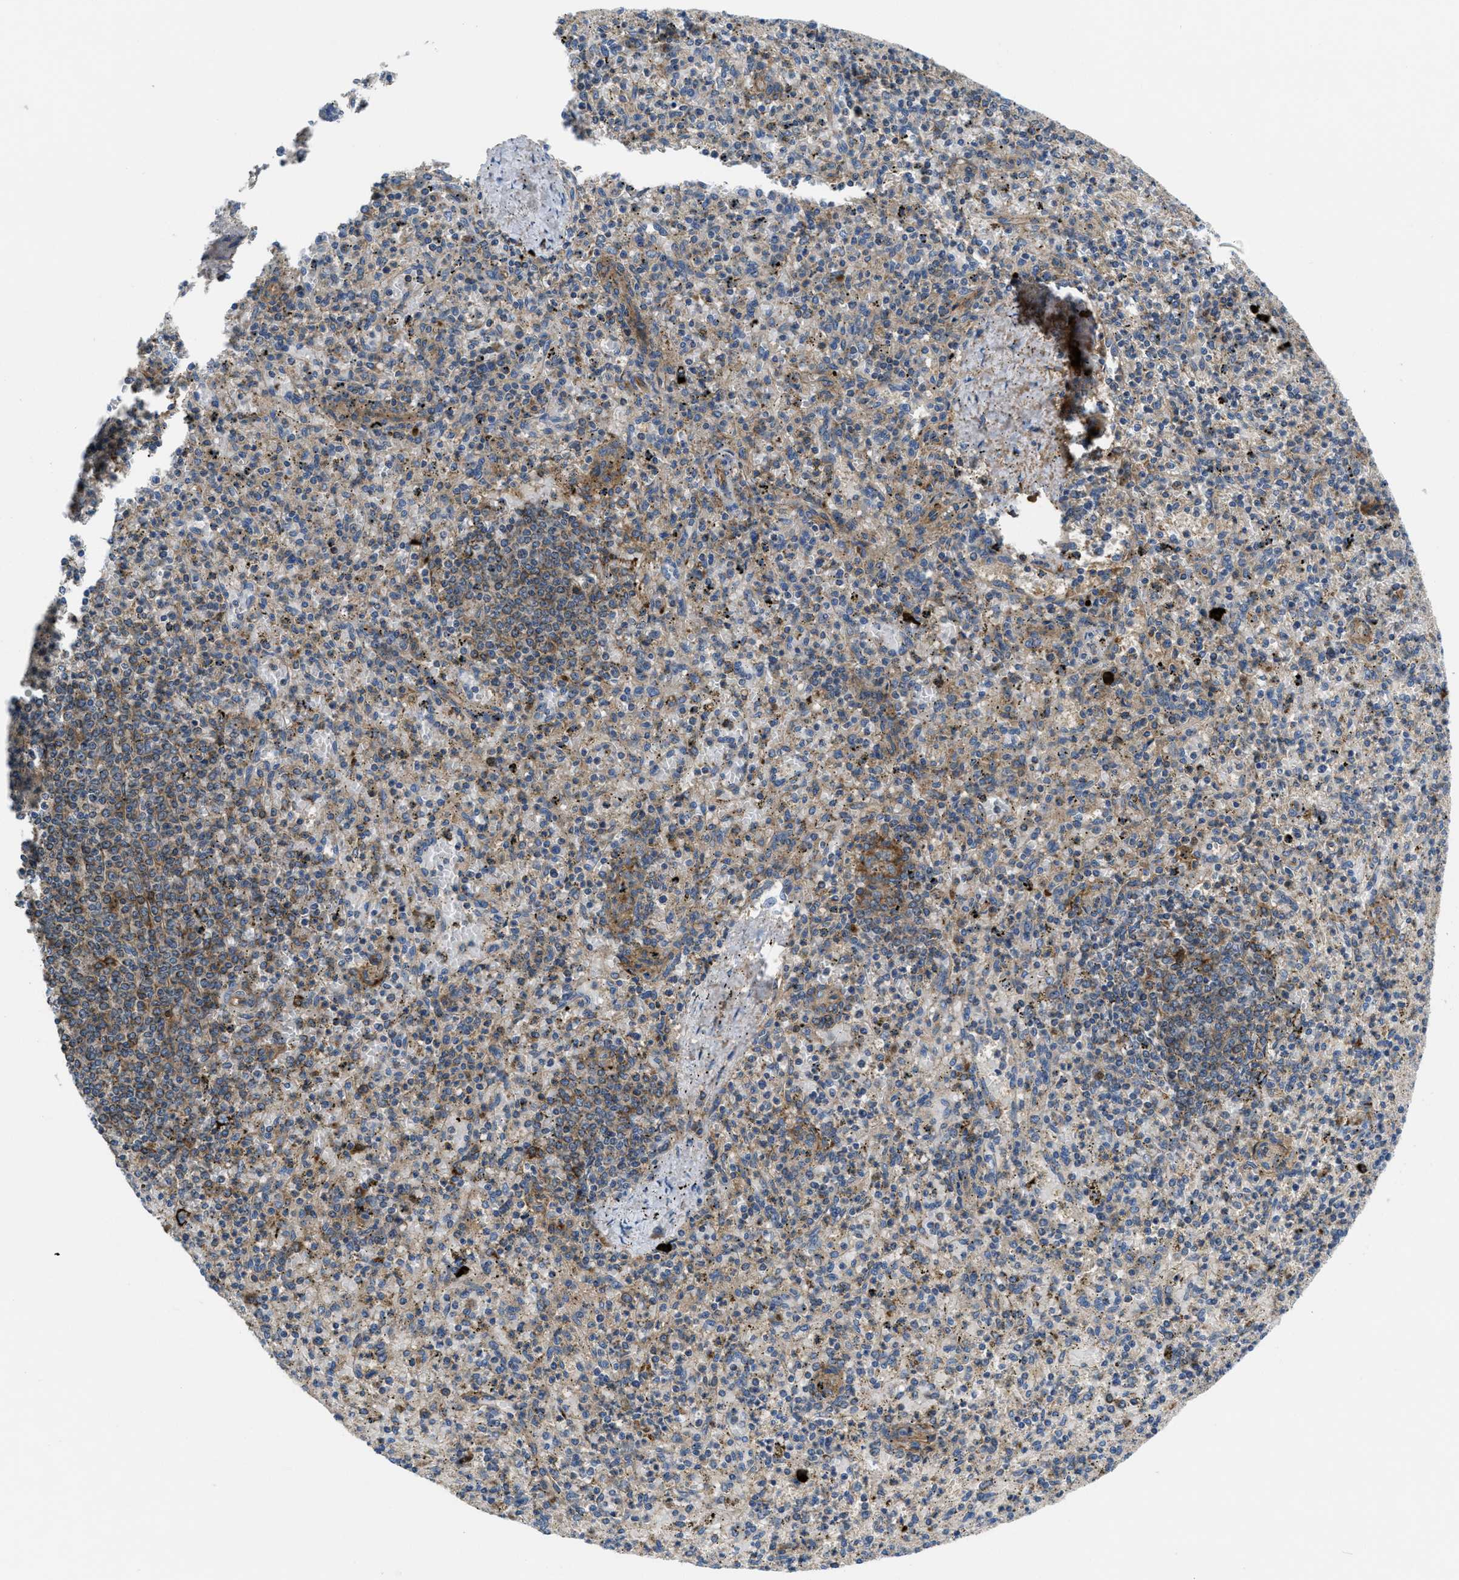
{"staining": {"intensity": "weak", "quantity": "25%-75%", "location": "cytoplasmic/membranous"}, "tissue": "spleen", "cell_type": "Cells in red pulp", "image_type": "normal", "snomed": [{"axis": "morphology", "description": "Normal tissue, NOS"}, {"axis": "topography", "description": "Spleen"}], "caption": "Unremarkable spleen was stained to show a protein in brown. There is low levels of weak cytoplasmic/membranous expression in about 25%-75% of cells in red pulp. (Stains: DAB in brown, nuclei in blue, Microscopy: brightfield microscopy at high magnification).", "gene": "GALK1", "patient": {"sex": "male", "age": 72}}